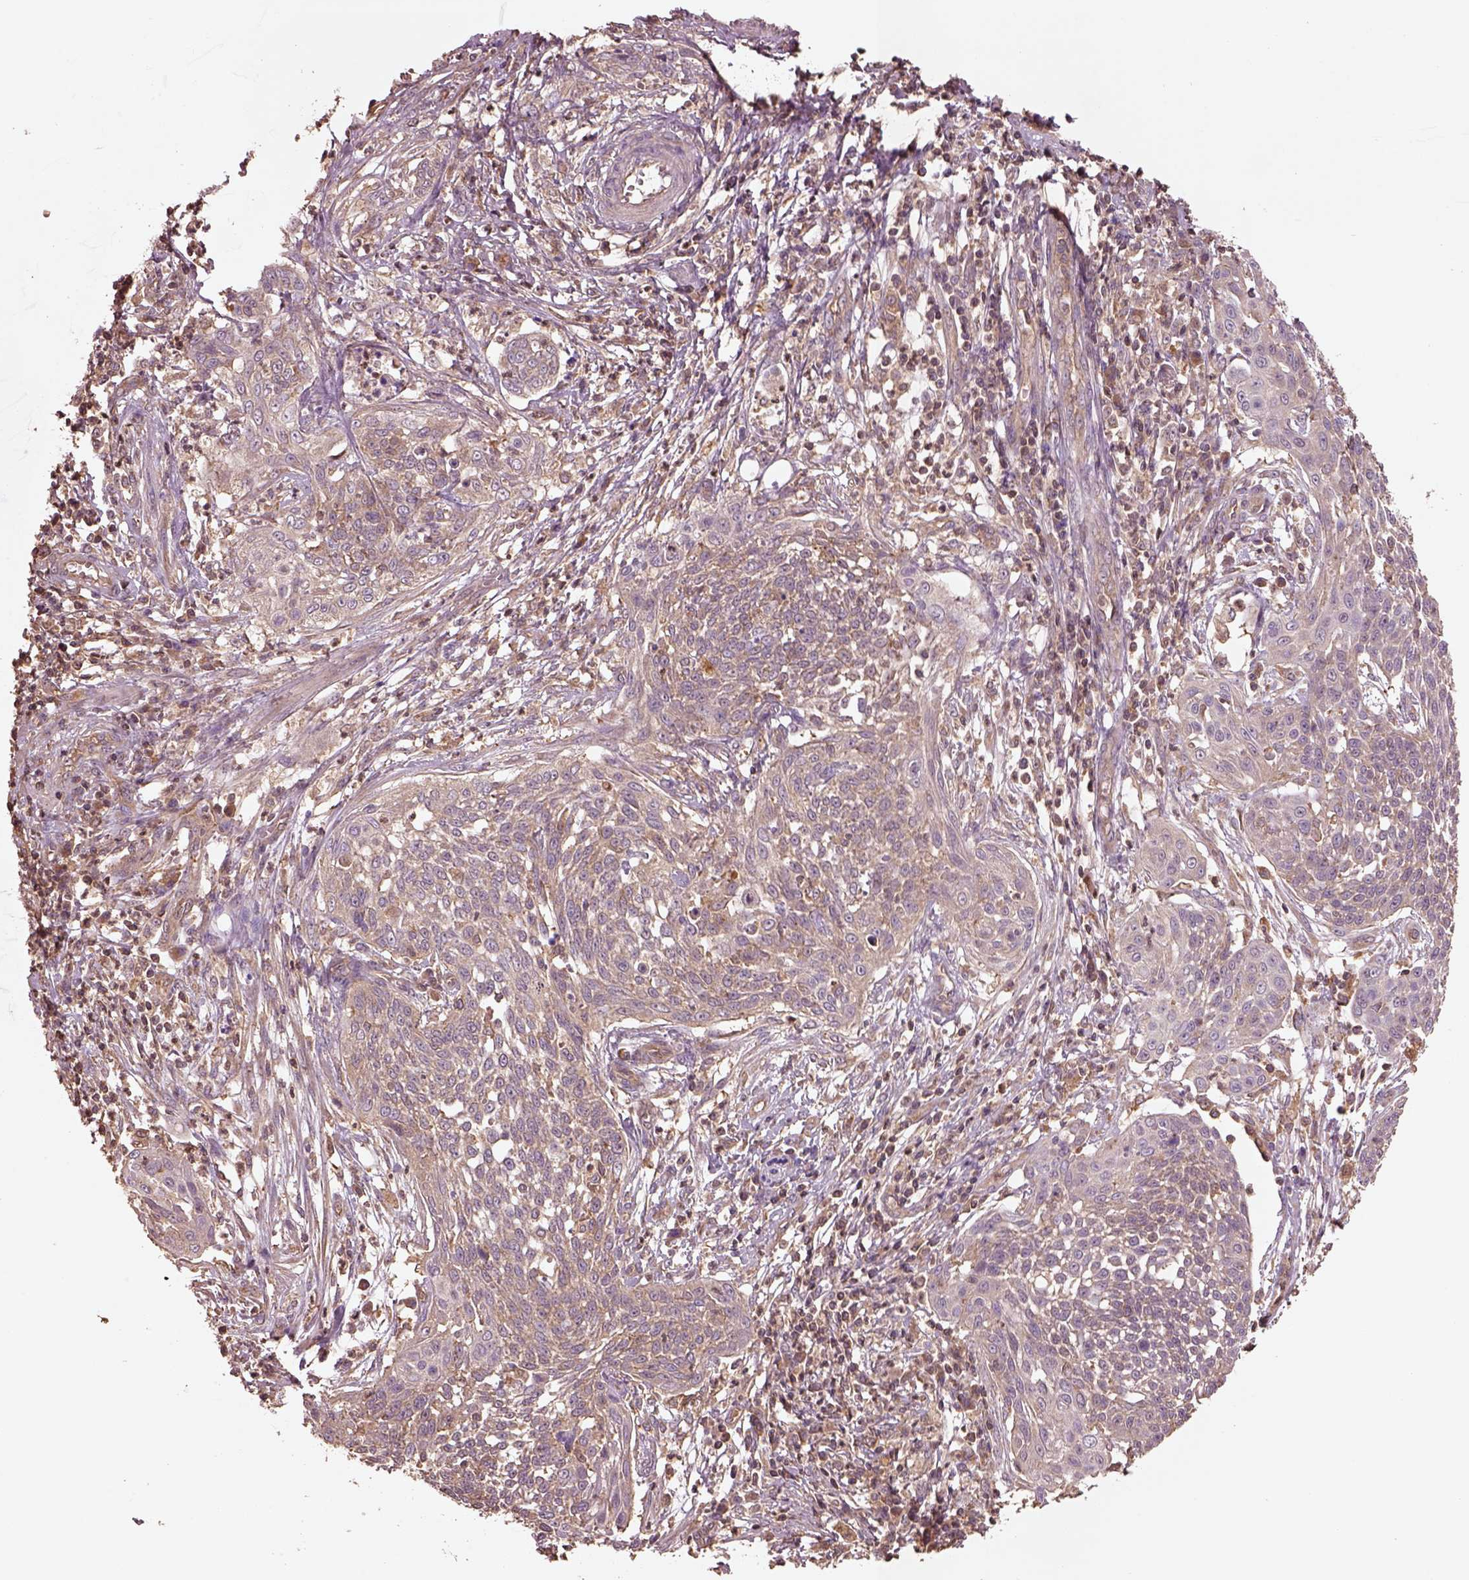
{"staining": {"intensity": "weak", "quantity": "25%-75%", "location": "cytoplasmic/membranous"}, "tissue": "cervical cancer", "cell_type": "Tumor cells", "image_type": "cancer", "snomed": [{"axis": "morphology", "description": "Squamous cell carcinoma, NOS"}, {"axis": "topography", "description": "Cervix"}], "caption": "A brown stain labels weak cytoplasmic/membranous staining of a protein in human cervical squamous cell carcinoma tumor cells. Nuclei are stained in blue.", "gene": "TRADD", "patient": {"sex": "female", "age": 34}}